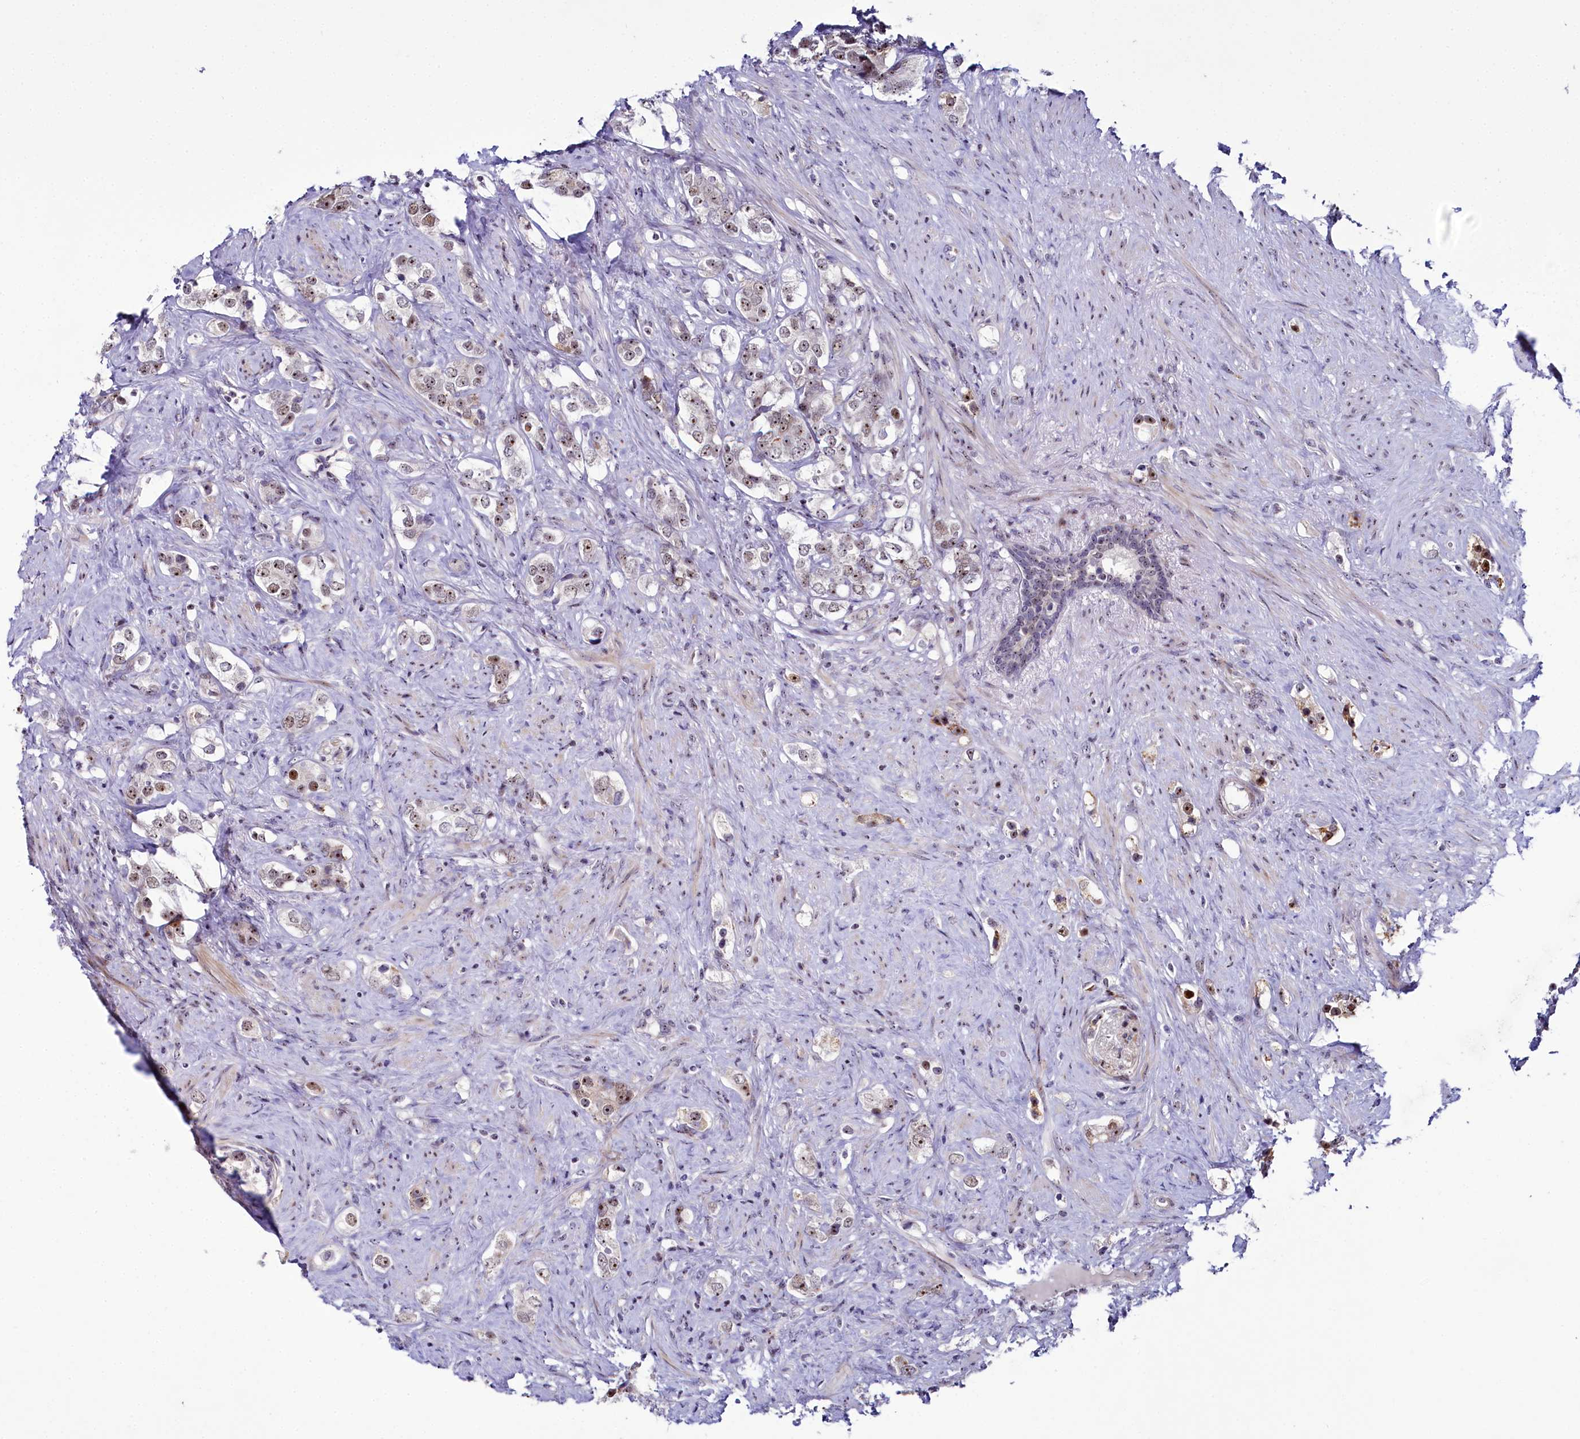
{"staining": {"intensity": "moderate", "quantity": "25%-75%", "location": "nuclear"}, "tissue": "prostate cancer", "cell_type": "Tumor cells", "image_type": "cancer", "snomed": [{"axis": "morphology", "description": "Adenocarcinoma, High grade"}, {"axis": "topography", "description": "Prostate"}], "caption": "Protein staining by IHC displays moderate nuclear expression in approximately 25%-75% of tumor cells in prostate cancer (high-grade adenocarcinoma).", "gene": "TCOF1", "patient": {"sex": "male", "age": 63}}